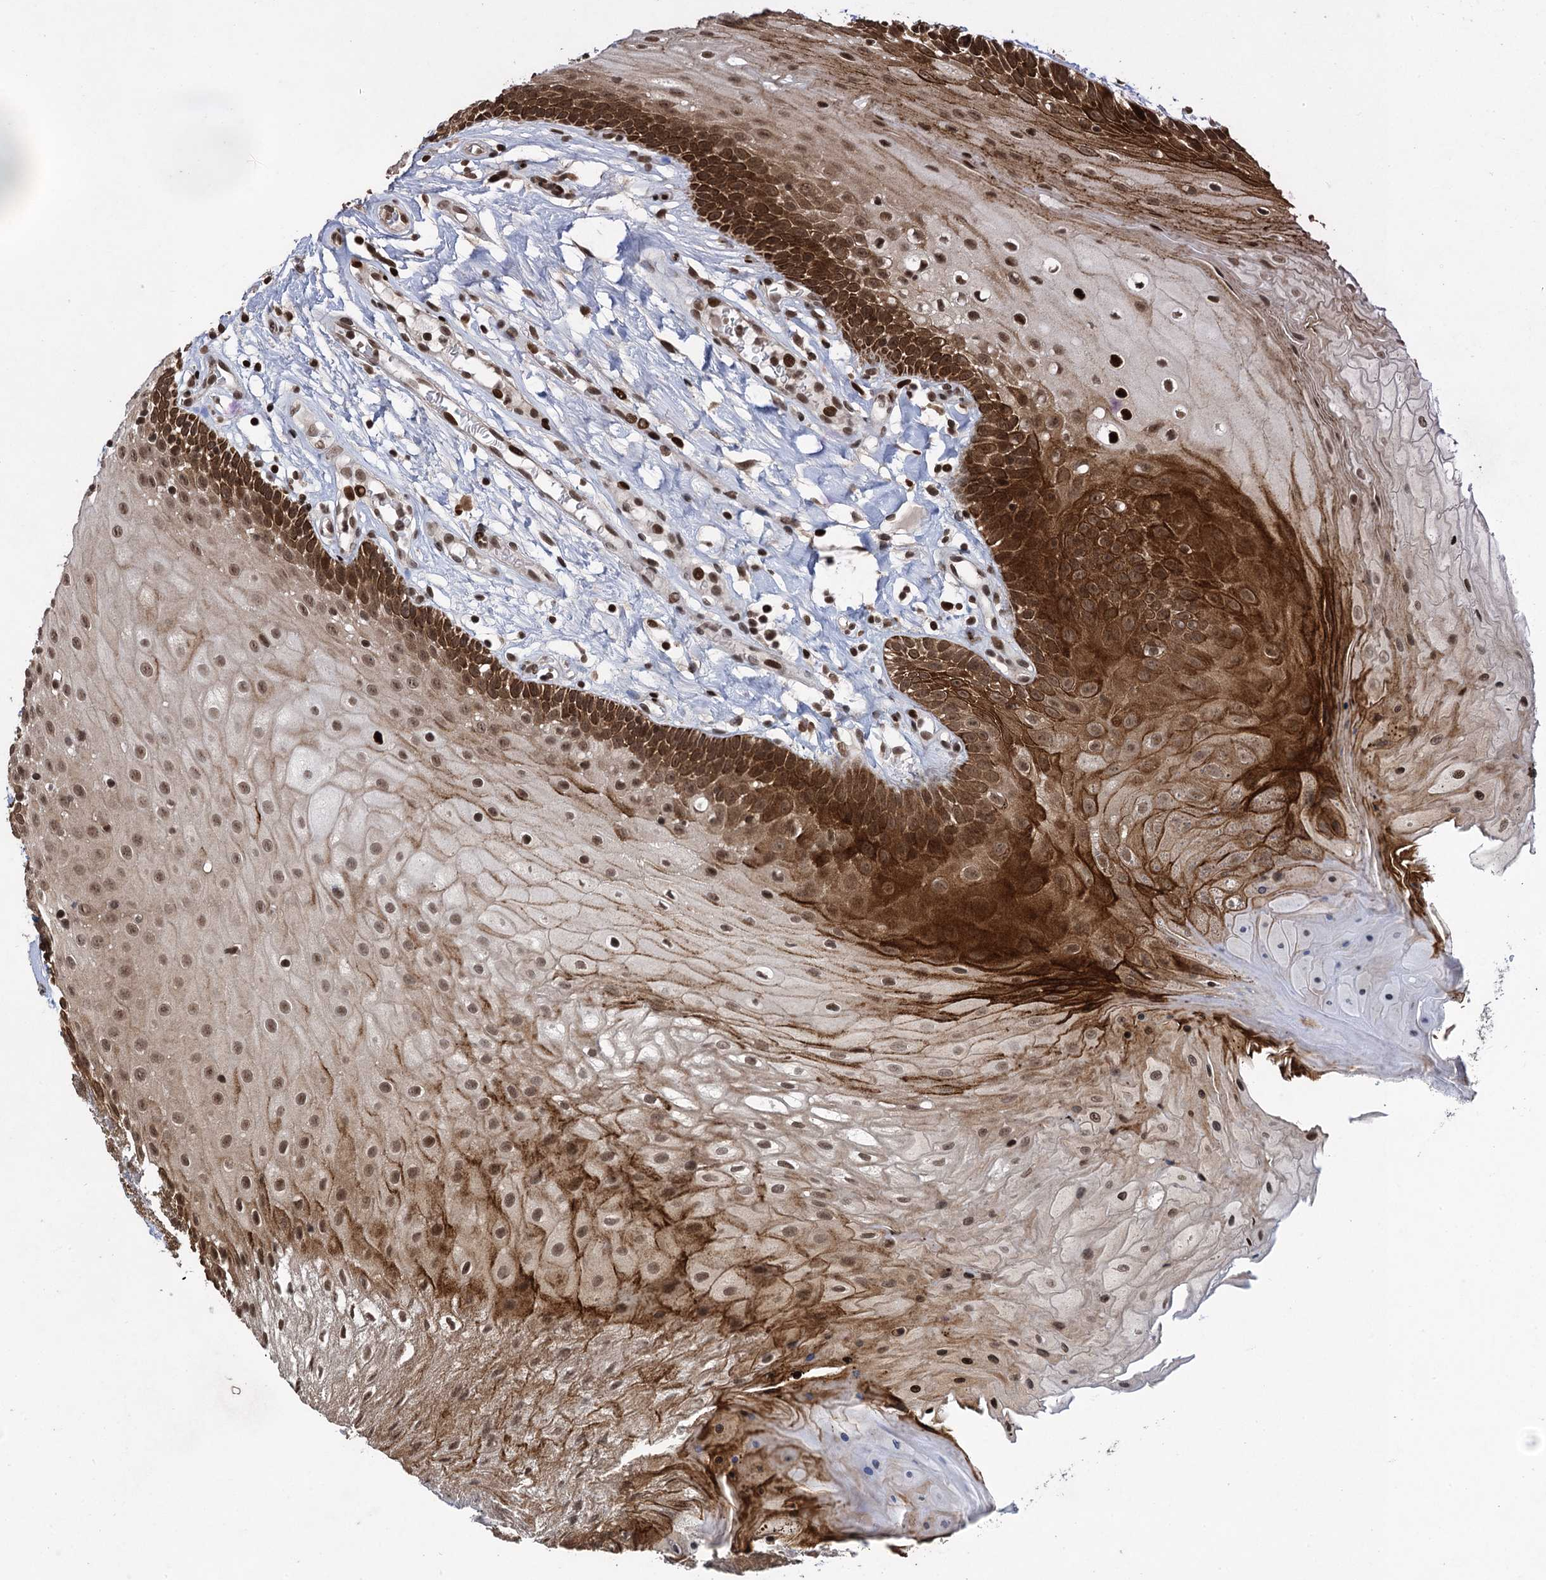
{"staining": {"intensity": "strong", "quantity": ">75%", "location": "cytoplasmic/membranous,nuclear"}, "tissue": "oral mucosa", "cell_type": "Squamous epithelial cells", "image_type": "normal", "snomed": [{"axis": "morphology", "description": "Normal tissue, NOS"}, {"axis": "topography", "description": "Oral tissue"}], "caption": "Immunohistochemical staining of benign human oral mucosa reveals high levels of strong cytoplasmic/membranous,nuclear expression in about >75% of squamous epithelial cells.", "gene": "ZNF169", "patient": {"sex": "female", "age": 80}}